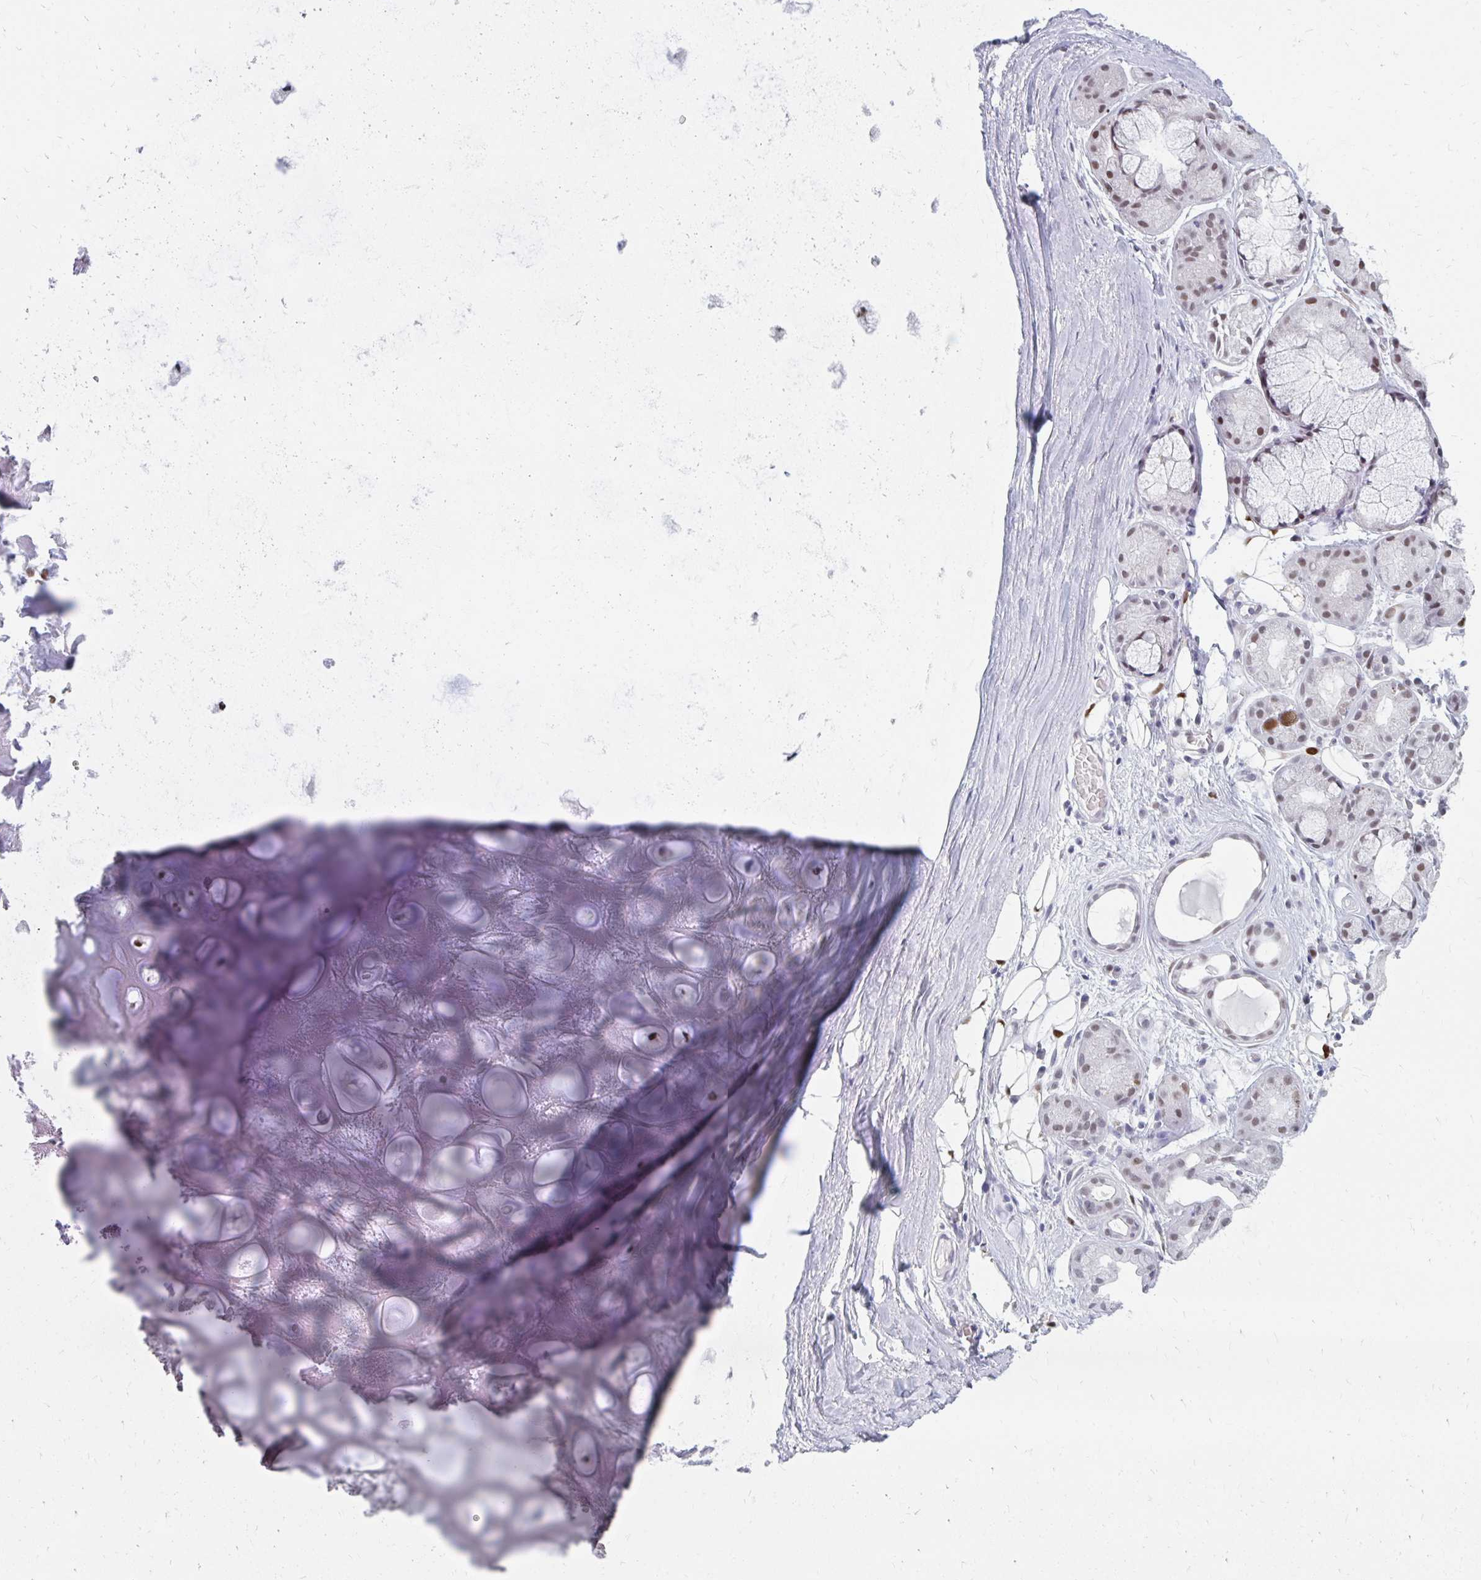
{"staining": {"intensity": "negative", "quantity": "none", "location": "none"}, "tissue": "soft tissue", "cell_type": "Chondrocytes", "image_type": "normal", "snomed": [{"axis": "morphology", "description": "Normal tissue, NOS"}, {"axis": "topography", "description": "Lymph node"}, {"axis": "topography", "description": "Cartilage tissue"}, {"axis": "topography", "description": "Nasopharynx"}], "caption": "High power microscopy image of an IHC micrograph of normal soft tissue, revealing no significant positivity in chondrocytes.", "gene": "PLK3", "patient": {"sex": "male", "age": 63}}